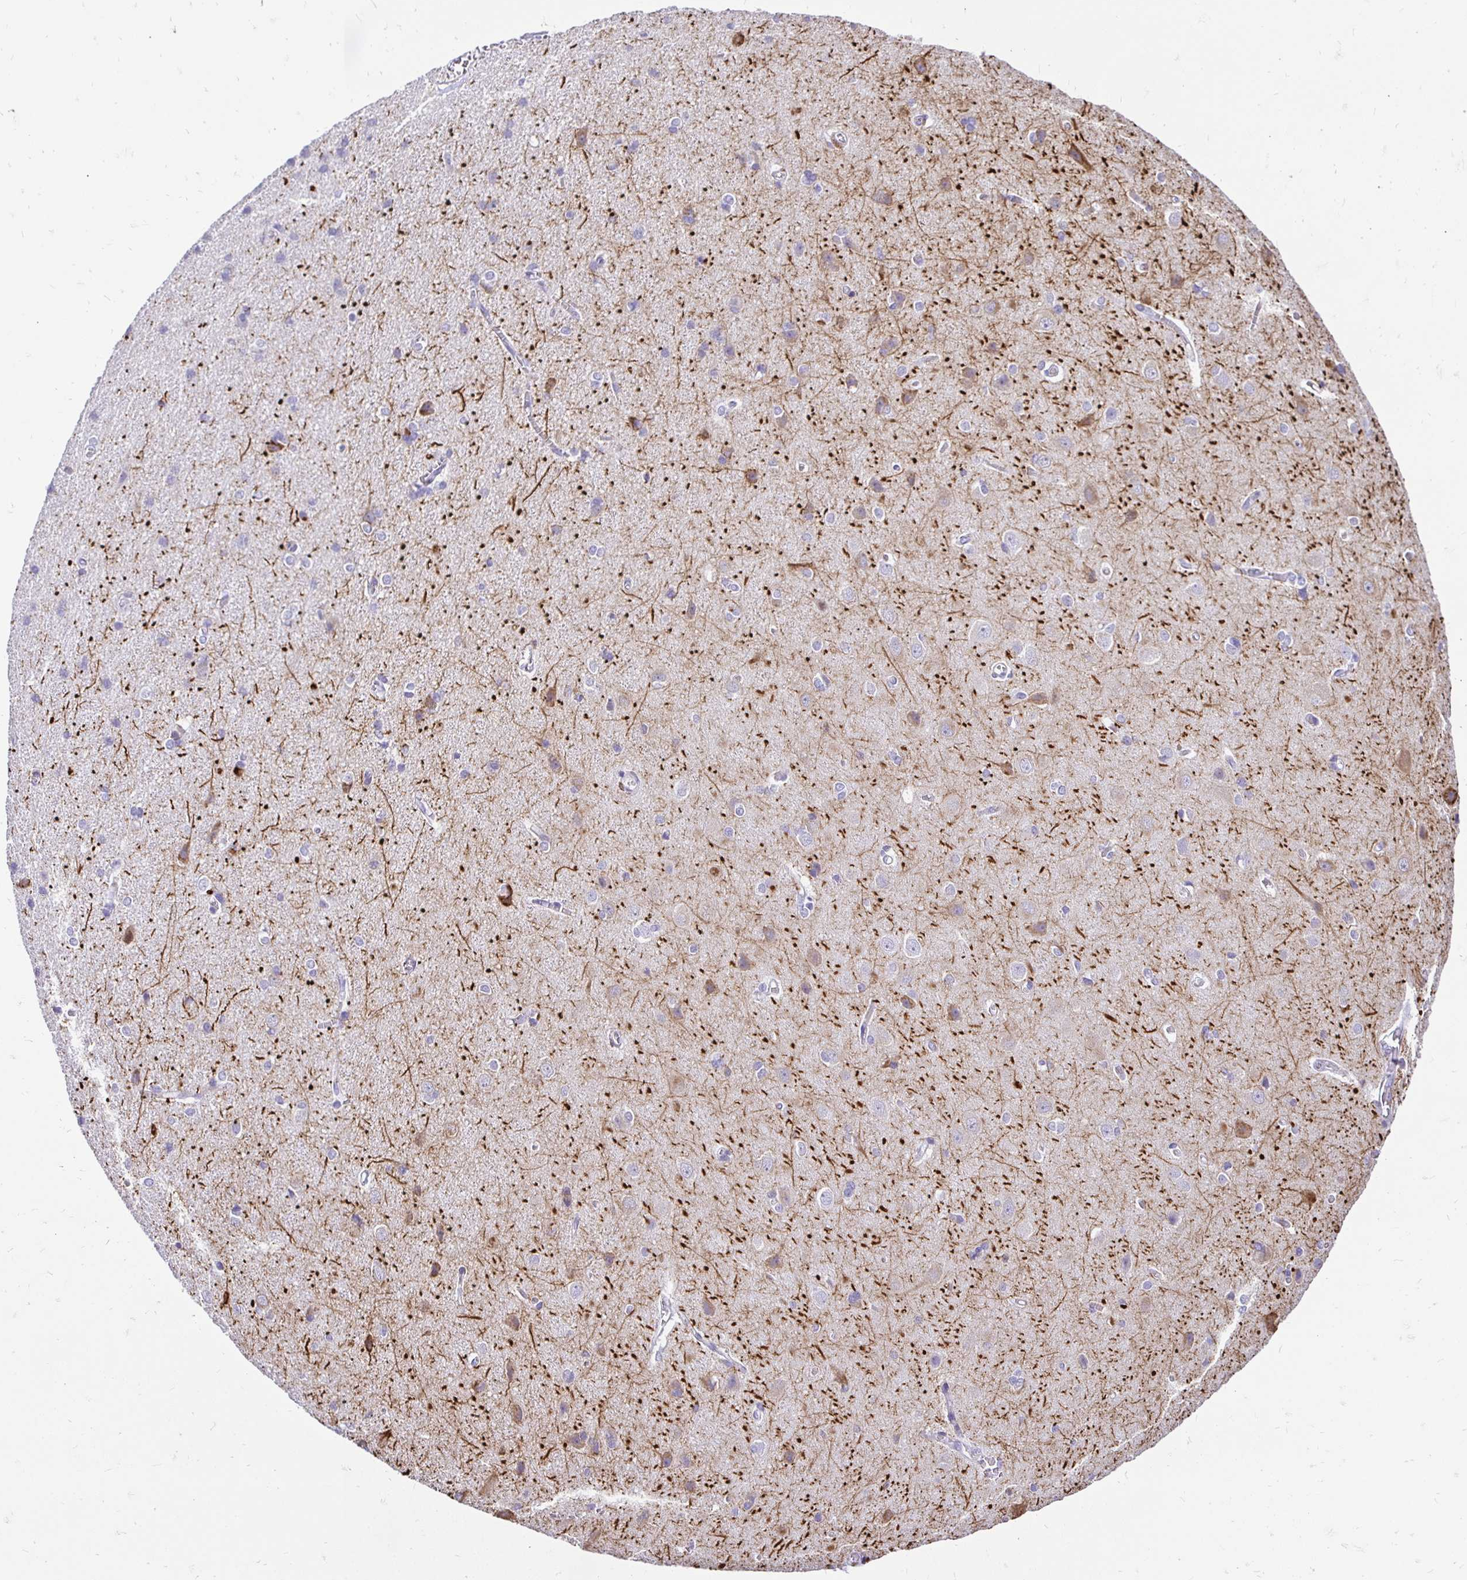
{"staining": {"intensity": "negative", "quantity": "none", "location": "none"}, "tissue": "cerebral cortex", "cell_type": "Endothelial cells", "image_type": "normal", "snomed": [{"axis": "morphology", "description": "Normal tissue, NOS"}, {"axis": "topography", "description": "Cerebral cortex"}], "caption": "This is a photomicrograph of immunohistochemistry (IHC) staining of benign cerebral cortex, which shows no staining in endothelial cells. (DAB immunohistochemistry (IHC) visualized using brightfield microscopy, high magnification).", "gene": "TAF1D", "patient": {"sex": "male", "age": 37}}